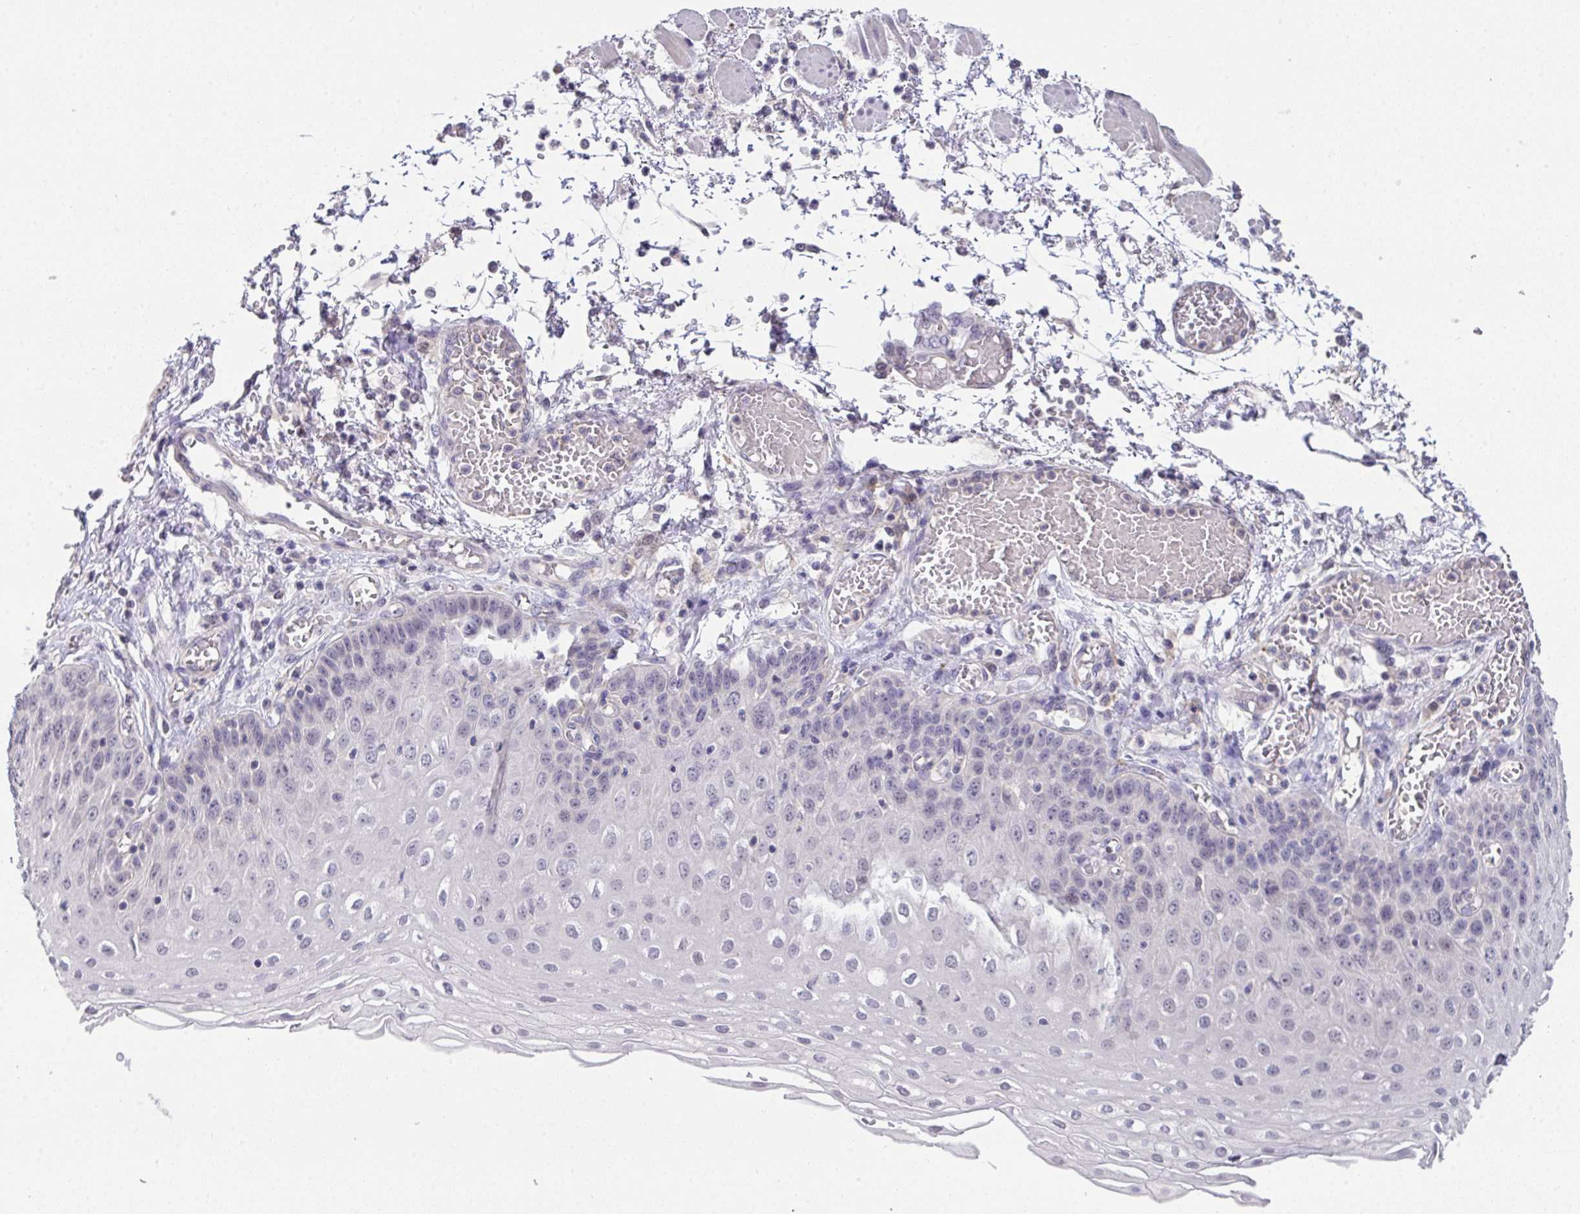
{"staining": {"intensity": "negative", "quantity": "none", "location": "none"}, "tissue": "esophagus", "cell_type": "Squamous epithelial cells", "image_type": "normal", "snomed": [{"axis": "morphology", "description": "Normal tissue, NOS"}, {"axis": "morphology", "description": "Adenocarcinoma, NOS"}, {"axis": "topography", "description": "Esophagus"}], "caption": "Unremarkable esophagus was stained to show a protein in brown. There is no significant staining in squamous epithelial cells.", "gene": "GLTPD2", "patient": {"sex": "male", "age": 81}}